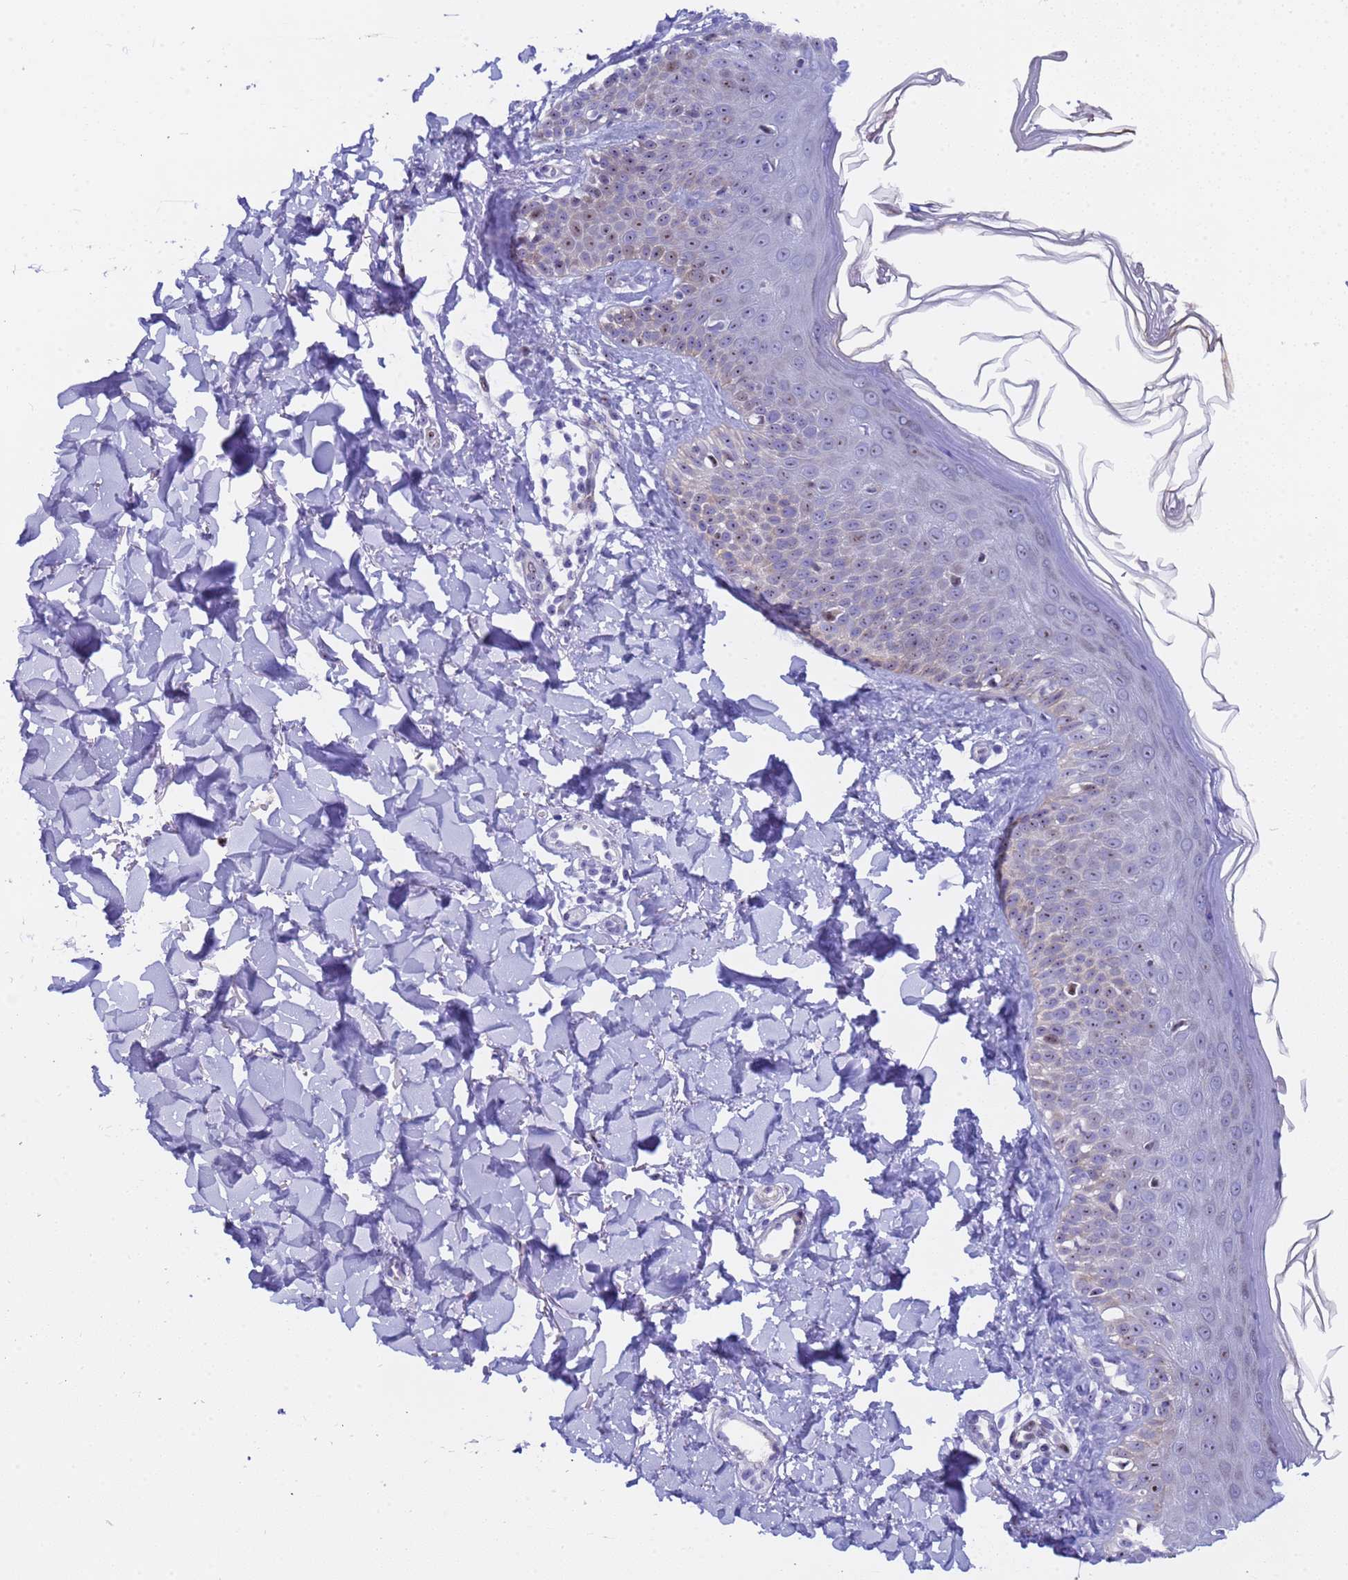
{"staining": {"intensity": "negative", "quantity": "none", "location": "none"}, "tissue": "skin", "cell_type": "Fibroblasts", "image_type": "normal", "snomed": [{"axis": "morphology", "description": "Normal tissue, NOS"}, {"axis": "topography", "description": "Skin"}], "caption": "The immunohistochemistry micrograph has no significant expression in fibroblasts of skin. (DAB (3,3'-diaminobenzidine) IHC, high magnification).", "gene": "POP5", "patient": {"sex": "male", "age": 52}}